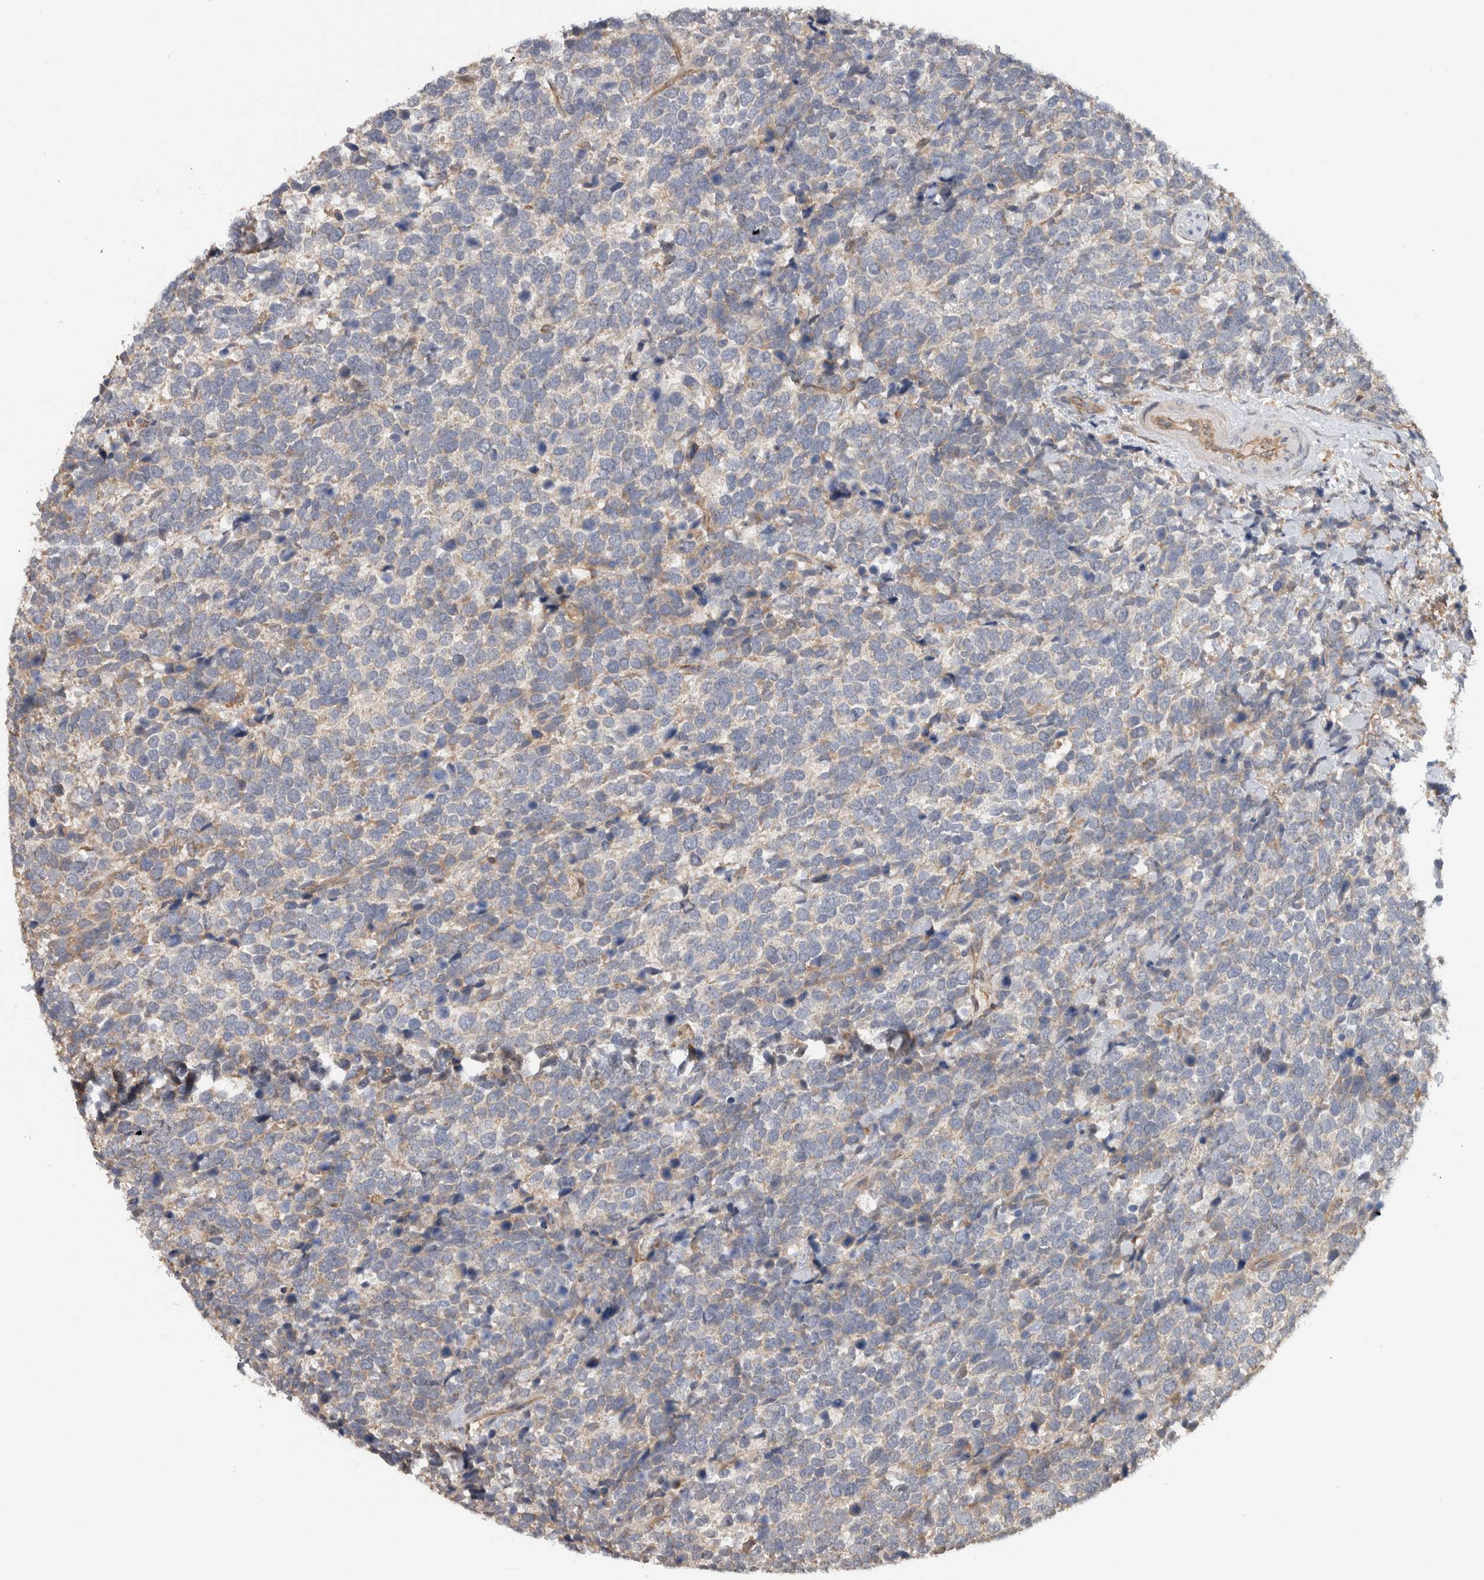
{"staining": {"intensity": "negative", "quantity": "none", "location": "none"}, "tissue": "urothelial cancer", "cell_type": "Tumor cells", "image_type": "cancer", "snomed": [{"axis": "morphology", "description": "Urothelial carcinoma, High grade"}, {"axis": "topography", "description": "Urinary bladder"}], "caption": "Immunohistochemistry (IHC) micrograph of neoplastic tissue: urothelial cancer stained with DAB exhibits no significant protein positivity in tumor cells. Nuclei are stained in blue.", "gene": "TARBP1", "patient": {"sex": "female", "age": 82}}